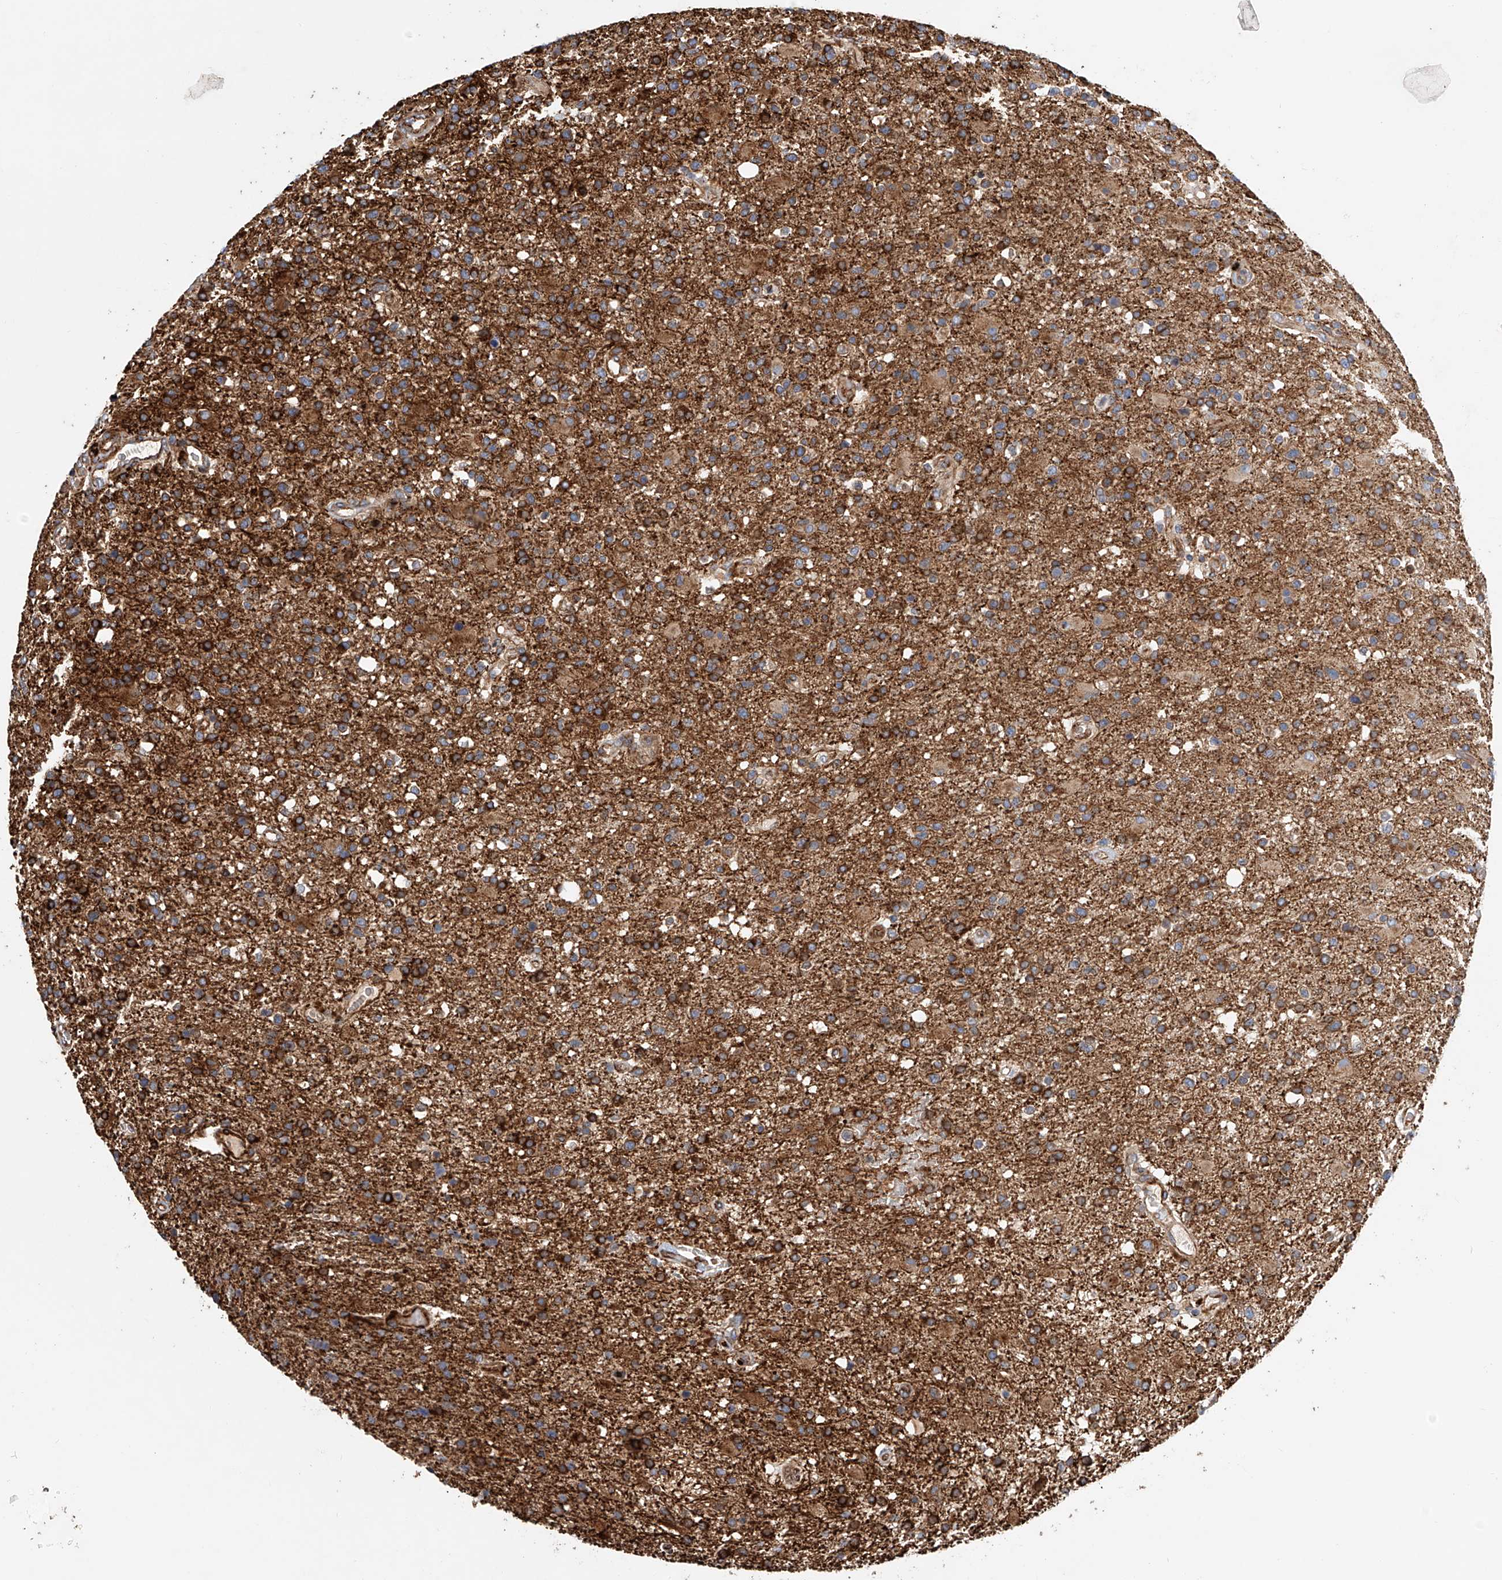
{"staining": {"intensity": "moderate", "quantity": ">75%", "location": "cytoplasmic/membranous"}, "tissue": "glioma", "cell_type": "Tumor cells", "image_type": "cancer", "snomed": [{"axis": "morphology", "description": "Glioma, malignant, High grade"}, {"axis": "topography", "description": "Brain"}], "caption": "Immunohistochemistry (IHC) histopathology image of neoplastic tissue: glioma stained using immunohistochemistry displays medium levels of moderate protein expression localized specifically in the cytoplasmic/membranous of tumor cells, appearing as a cytoplasmic/membranous brown color.", "gene": "HGSNAT", "patient": {"sex": "male", "age": 72}}